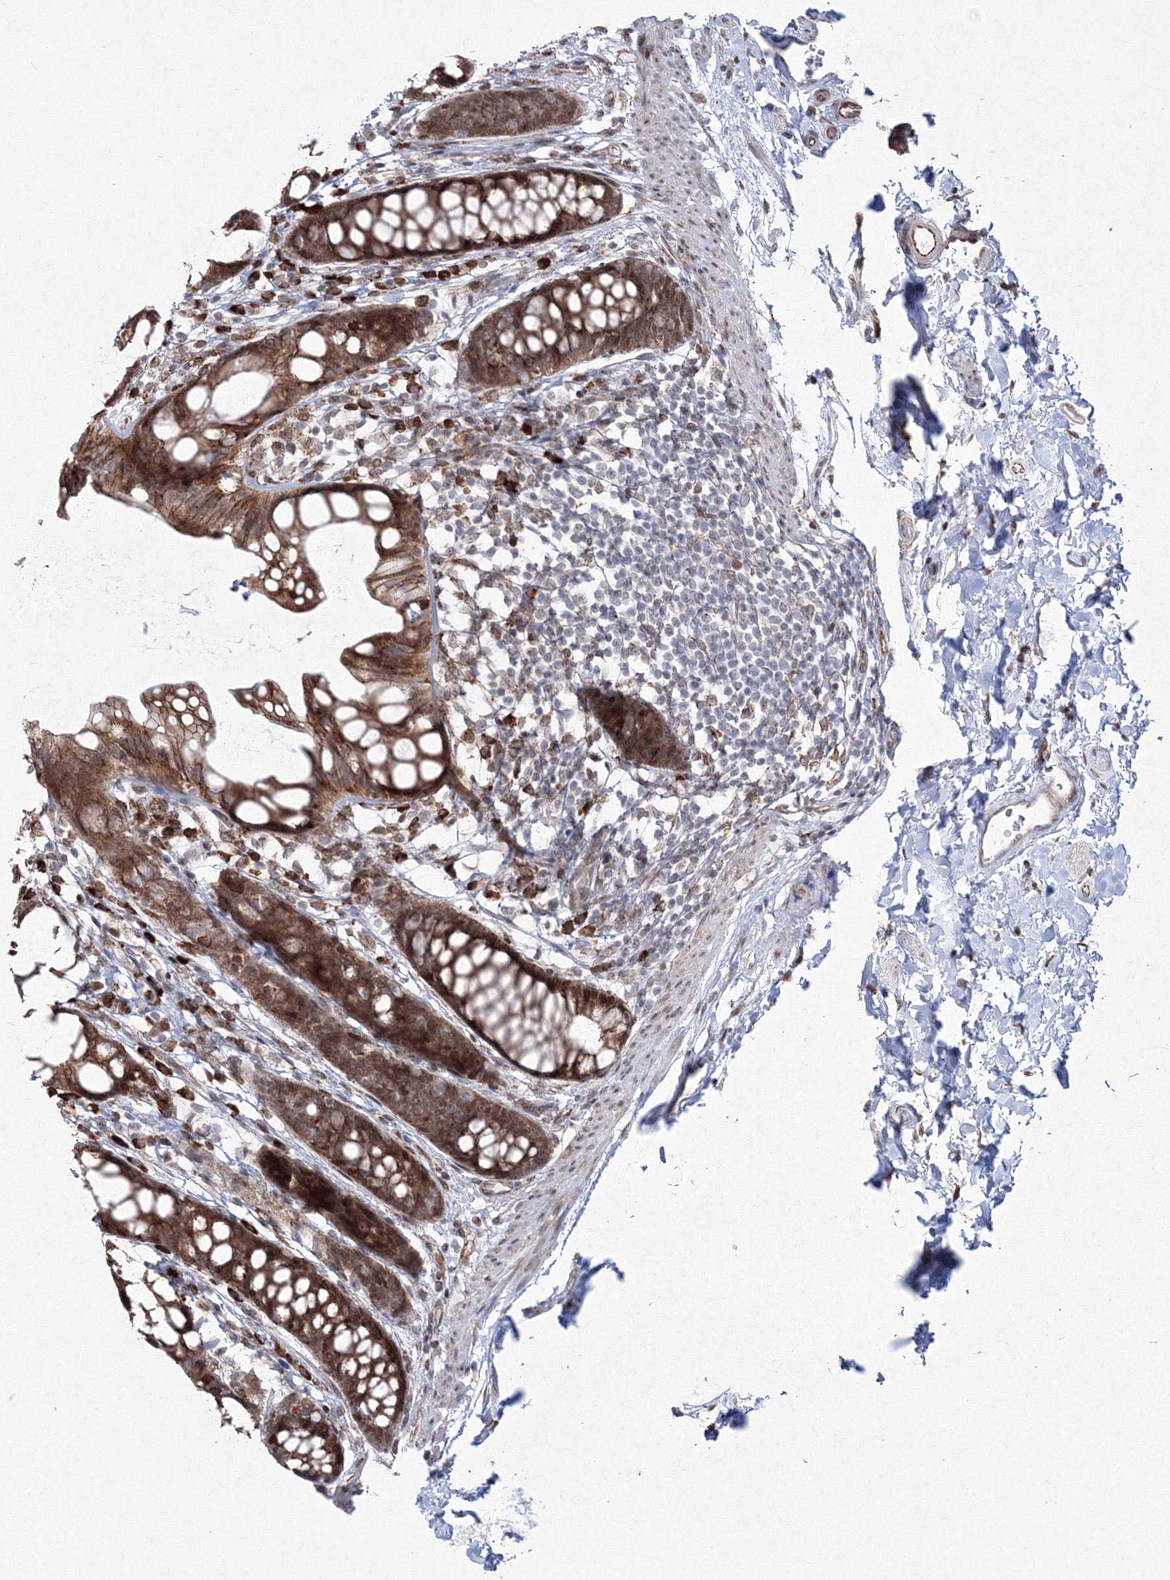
{"staining": {"intensity": "strong", "quantity": ">75%", "location": "cytoplasmic/membranous"}, "tissue": "rectum", "cell_type": "Glandular cells", "image_type": "normal", "snomed": [{"axis": "morphology", "description": "Normal tissue, NOS"}, {"axis": "topography", "description": "Rectum"}], "caption": "Immunohistochemistry (IHC) staining of unremarkable rectum, which exhibits high levels of strong cytoplasmic/membranous staining in approximately >75% of glandular cells indicating strong cytoplasmic/membranous protein positivity. The staining was performed using DAB (brown) for protein detection and nuclei were counterstained in hematoxylin (blue).", "gene": "EFCAB12", "patient": {"sex": "female", "age": 65}}